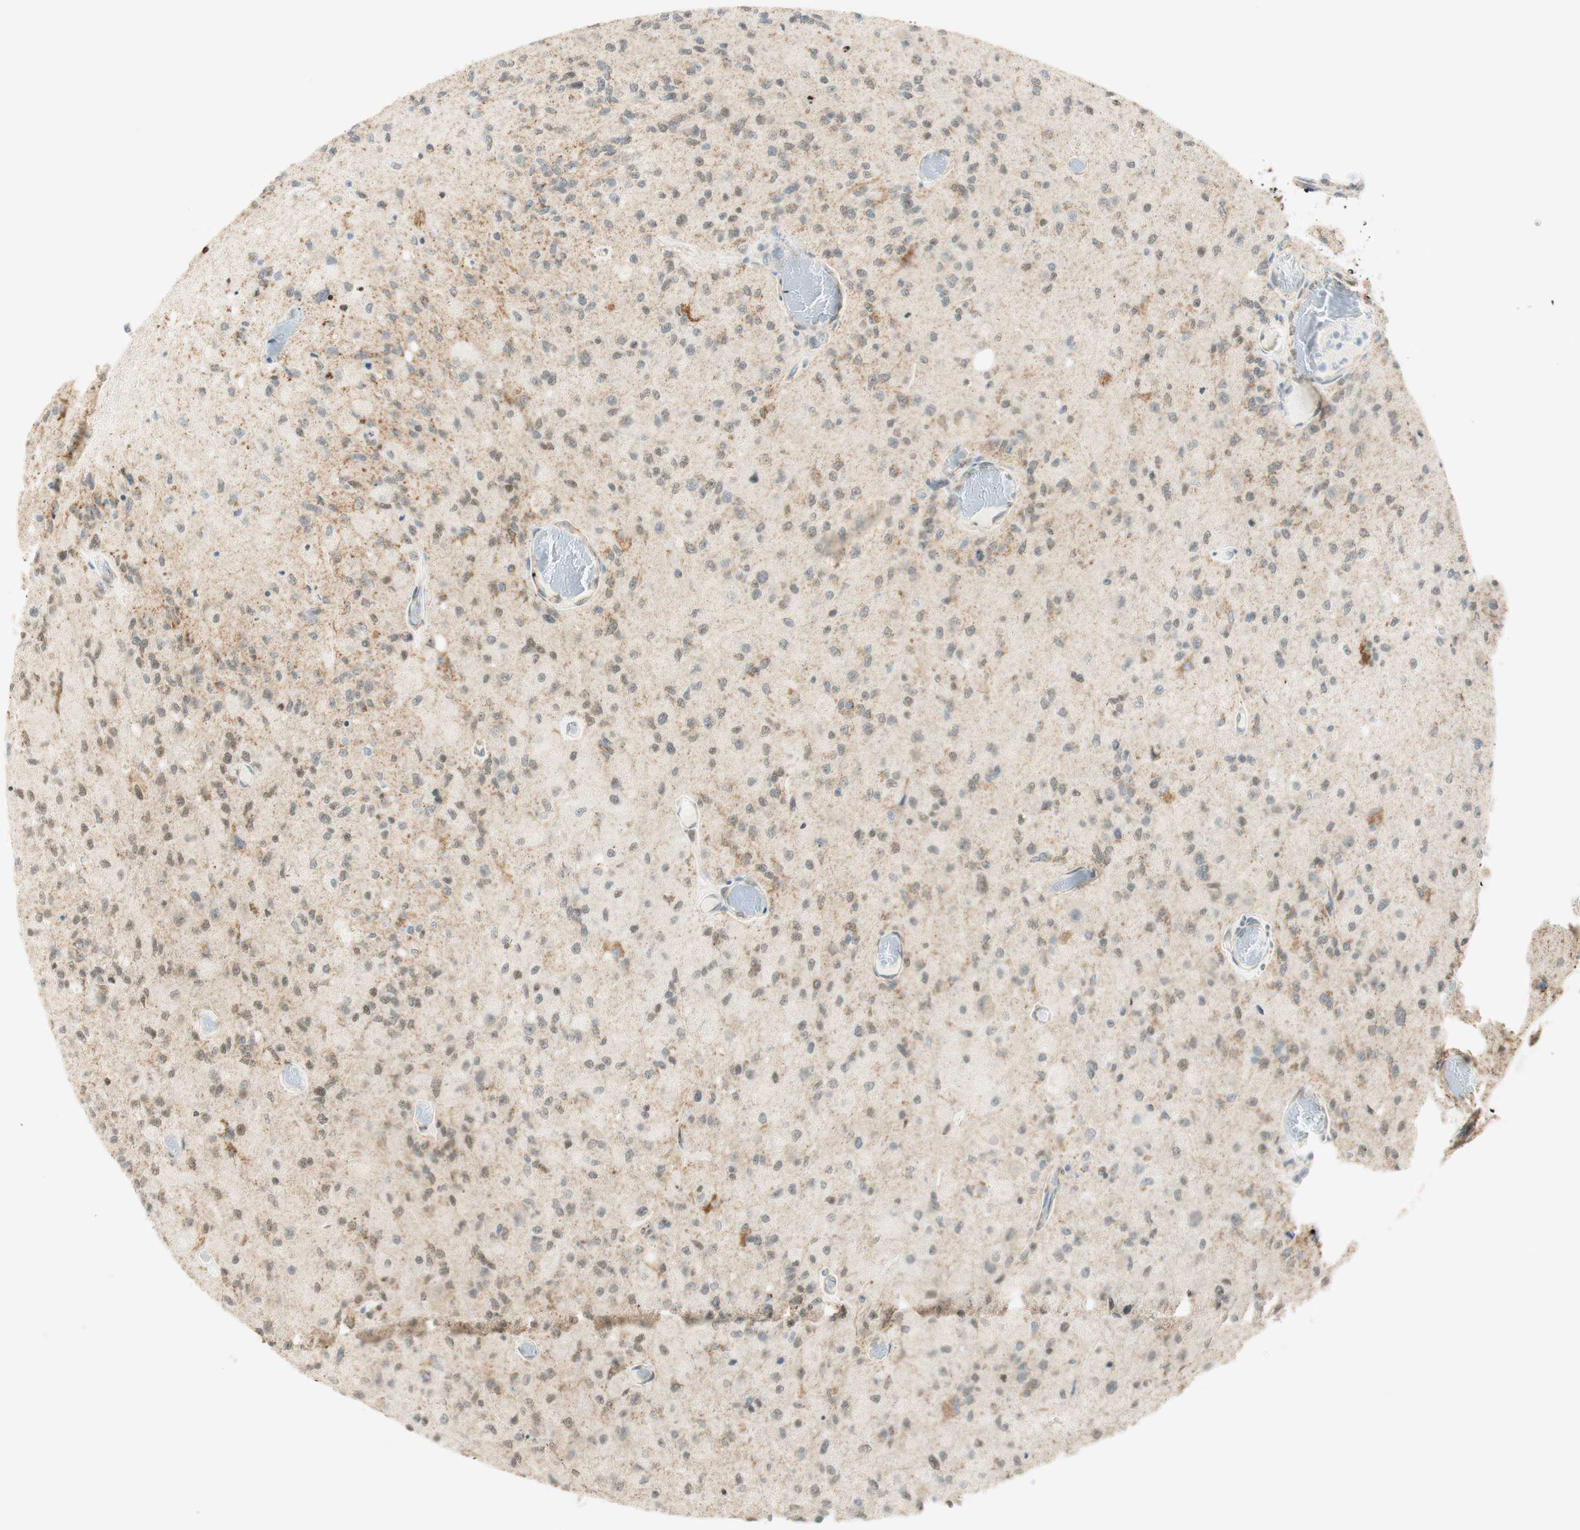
{"staining": {"intensity": "weak", "quantity": "25%-75%", "location": "cytoplasmic/membranous,nuclear"}, "tissue": "glioma", "cell_type": "Tumor cells", "image_type": "cancer", "snomed": [{"axis": "morphology", "description": "Normal tissue, NOS"}, {"axis": "morphology", "description": "Glioma, malignant, High grade"}, {"axis": "topography", "description": "Cerebral cortex"}], "caption": "Weak cytoplasmic/membranous and nuclear expression is identified in about 25%-75% of tumor cells in malignant high-grade glioma.", "gene": "ZNF782", "patient": {"sex": "male", "age": 77}}